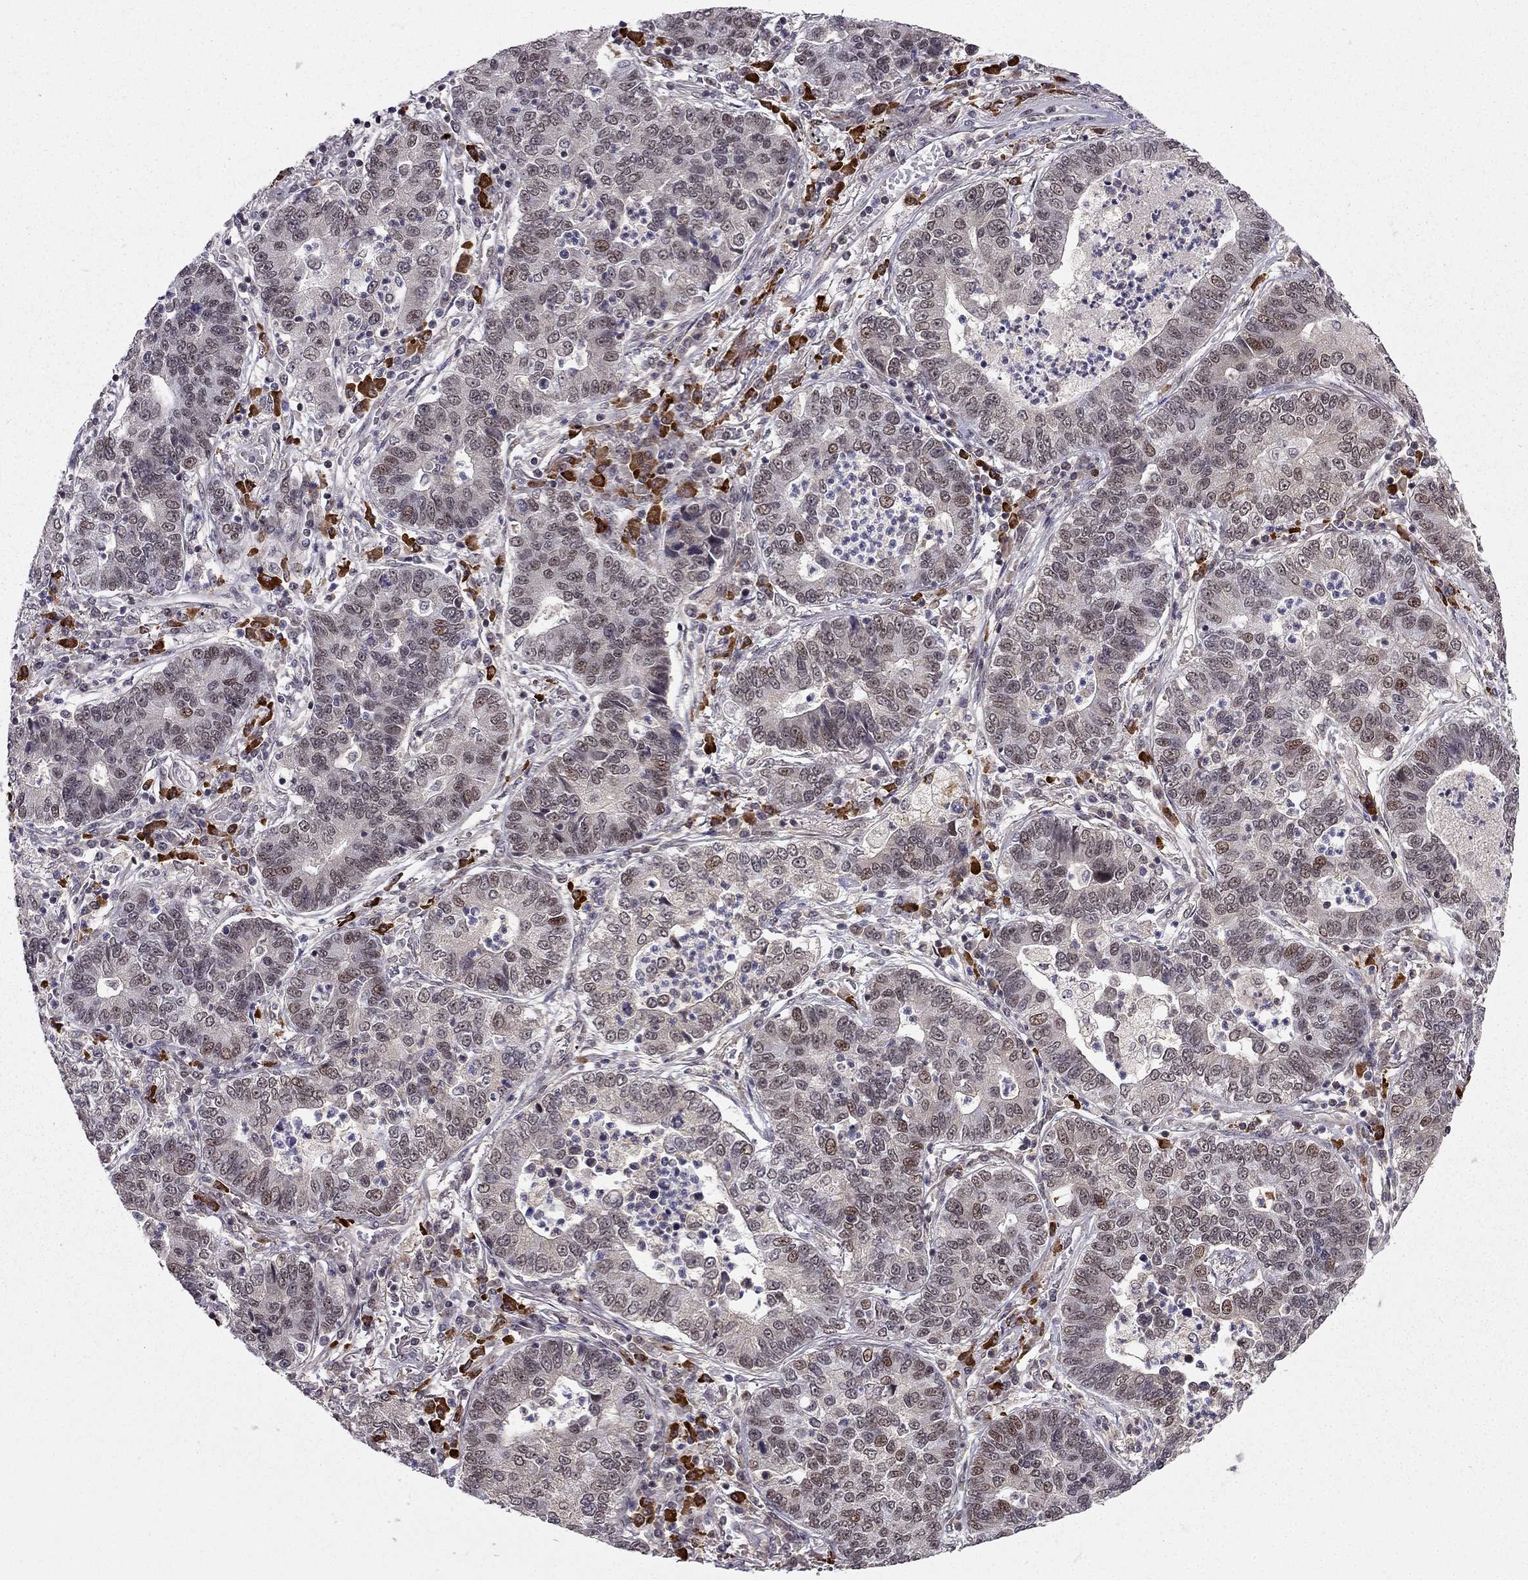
{"staining": {"intensity": "weak", "quantity": "<25%", "location": "cytoplasmic/membranous,nuclear"}, "tissue": "lung cancer", "cell_type": "Tumor cells", "image_type": "cancer", "snomed": [{"axis": "morphology", "description": "Adenocarcinoma, NOS"}, {"axis": "topography", "description": "Lung"}], "caption": "Immunohistochemistry (IHC) micrograph of adenocarcinoma (lung) stained for a protein (brown), which displays no staining in tumor cells. (DAB (3,3'-diaminobenzidine) immunohistochemistry, high magnification).", "gene": "RPRD2", "patient": {"sex": "female", "age": 57}}